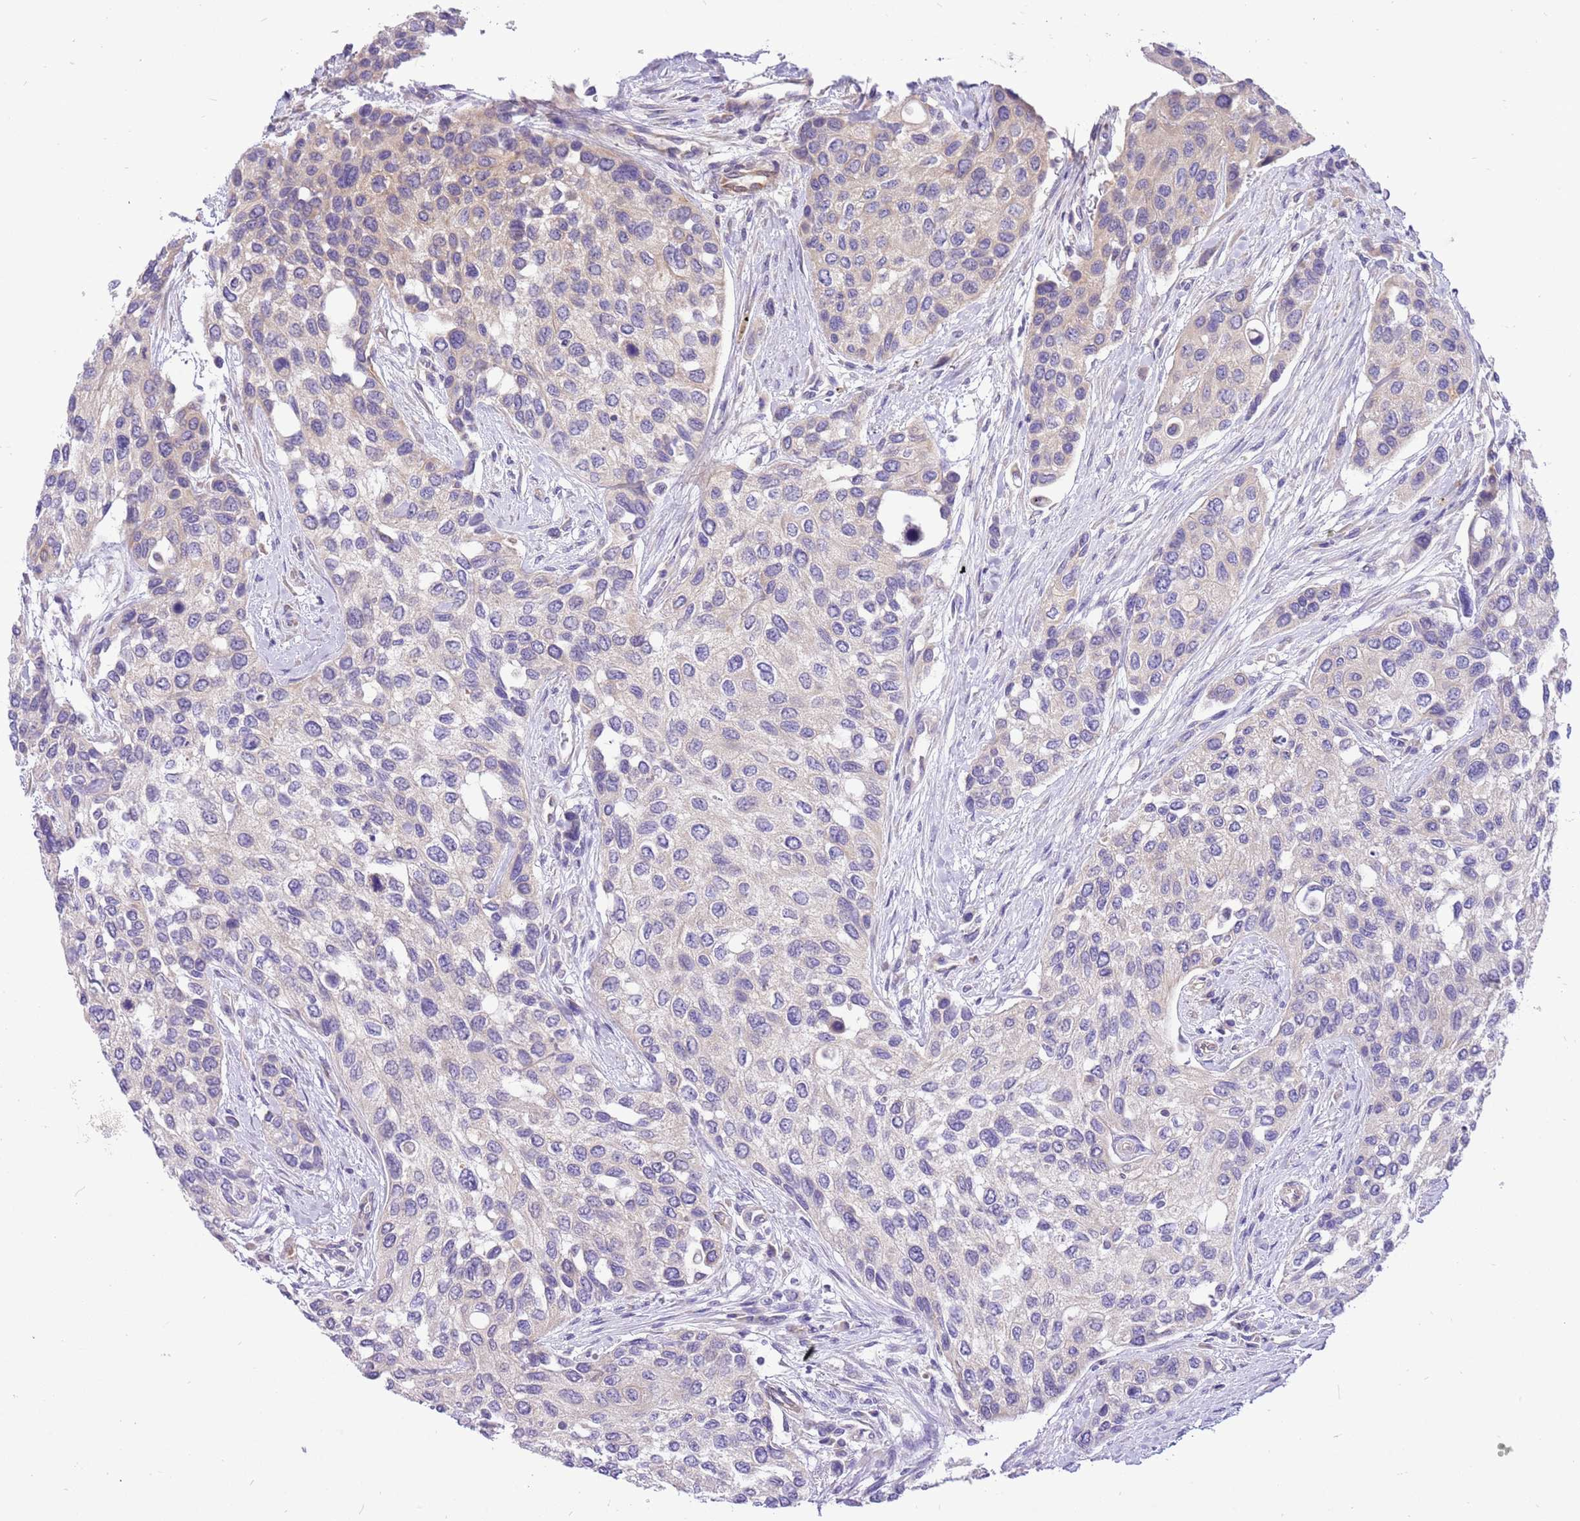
{"staining": {"intensity": "negative", "quantity": "none", "location": "none"}, "tissue": "urothelial cancer", "cell_type": "Tumor cells", "image_type": "cancer", "snomed": [{"axis": "morphology", "description": "Normal tissue, NOS"}, {"axis": "morphology", "description": "Urothelial carcinoma, High grade"}, {"axis": "topography", "description": "Vascular tissue"}, {"axis": "topography", "description": "Urinary bladder"}], "caption": "There is no significant staining in tumor cells of urothelial cancer. Nuclei are stained in blue.", "gene": "GLCE", "patient": {"sex": "female", "age": 56}}